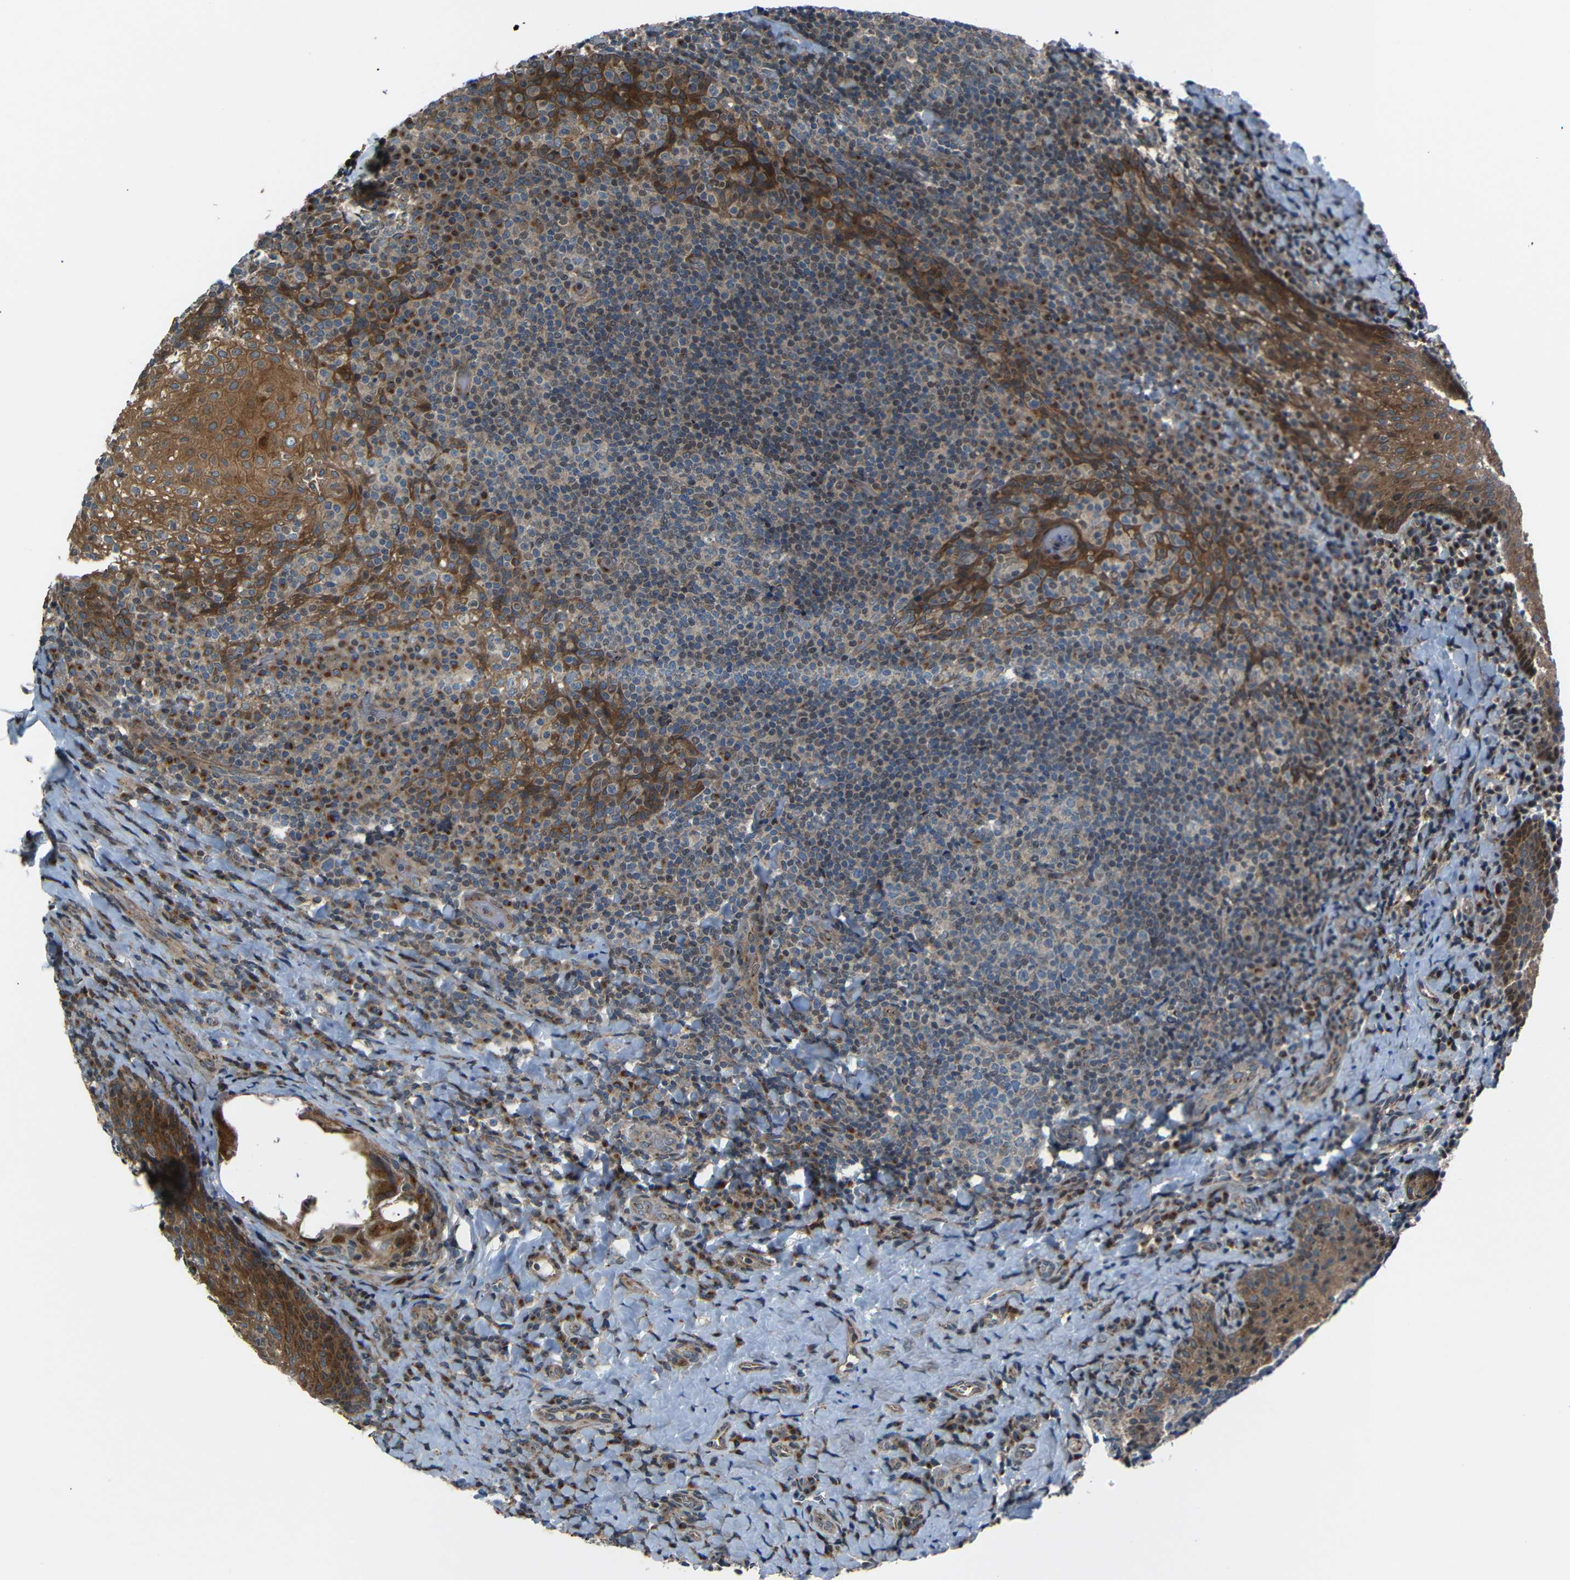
{"staining": {"intensity": "moderate", "quantity": ">75%", "location": "cytoplasmic/membranous,nuclear"}, "tissue": "tonsil", "cell_type": "Germinal center cells", "image_type": "normal", "snomed": [{"axis": "morphology", "description": "Normal tissue, NOS"}, {"axis": "topography", "description": "Tonsil"}], "caption": "Benign tonsil demonstrates moderate cytoplasmic/membranous,nuclear positivity in approximately >75% of germinal center cells (IHC, brightfield microscopy, high magnification)..", "gene": "AKAP9", "patient": {"sex": "male", "age": 17}}